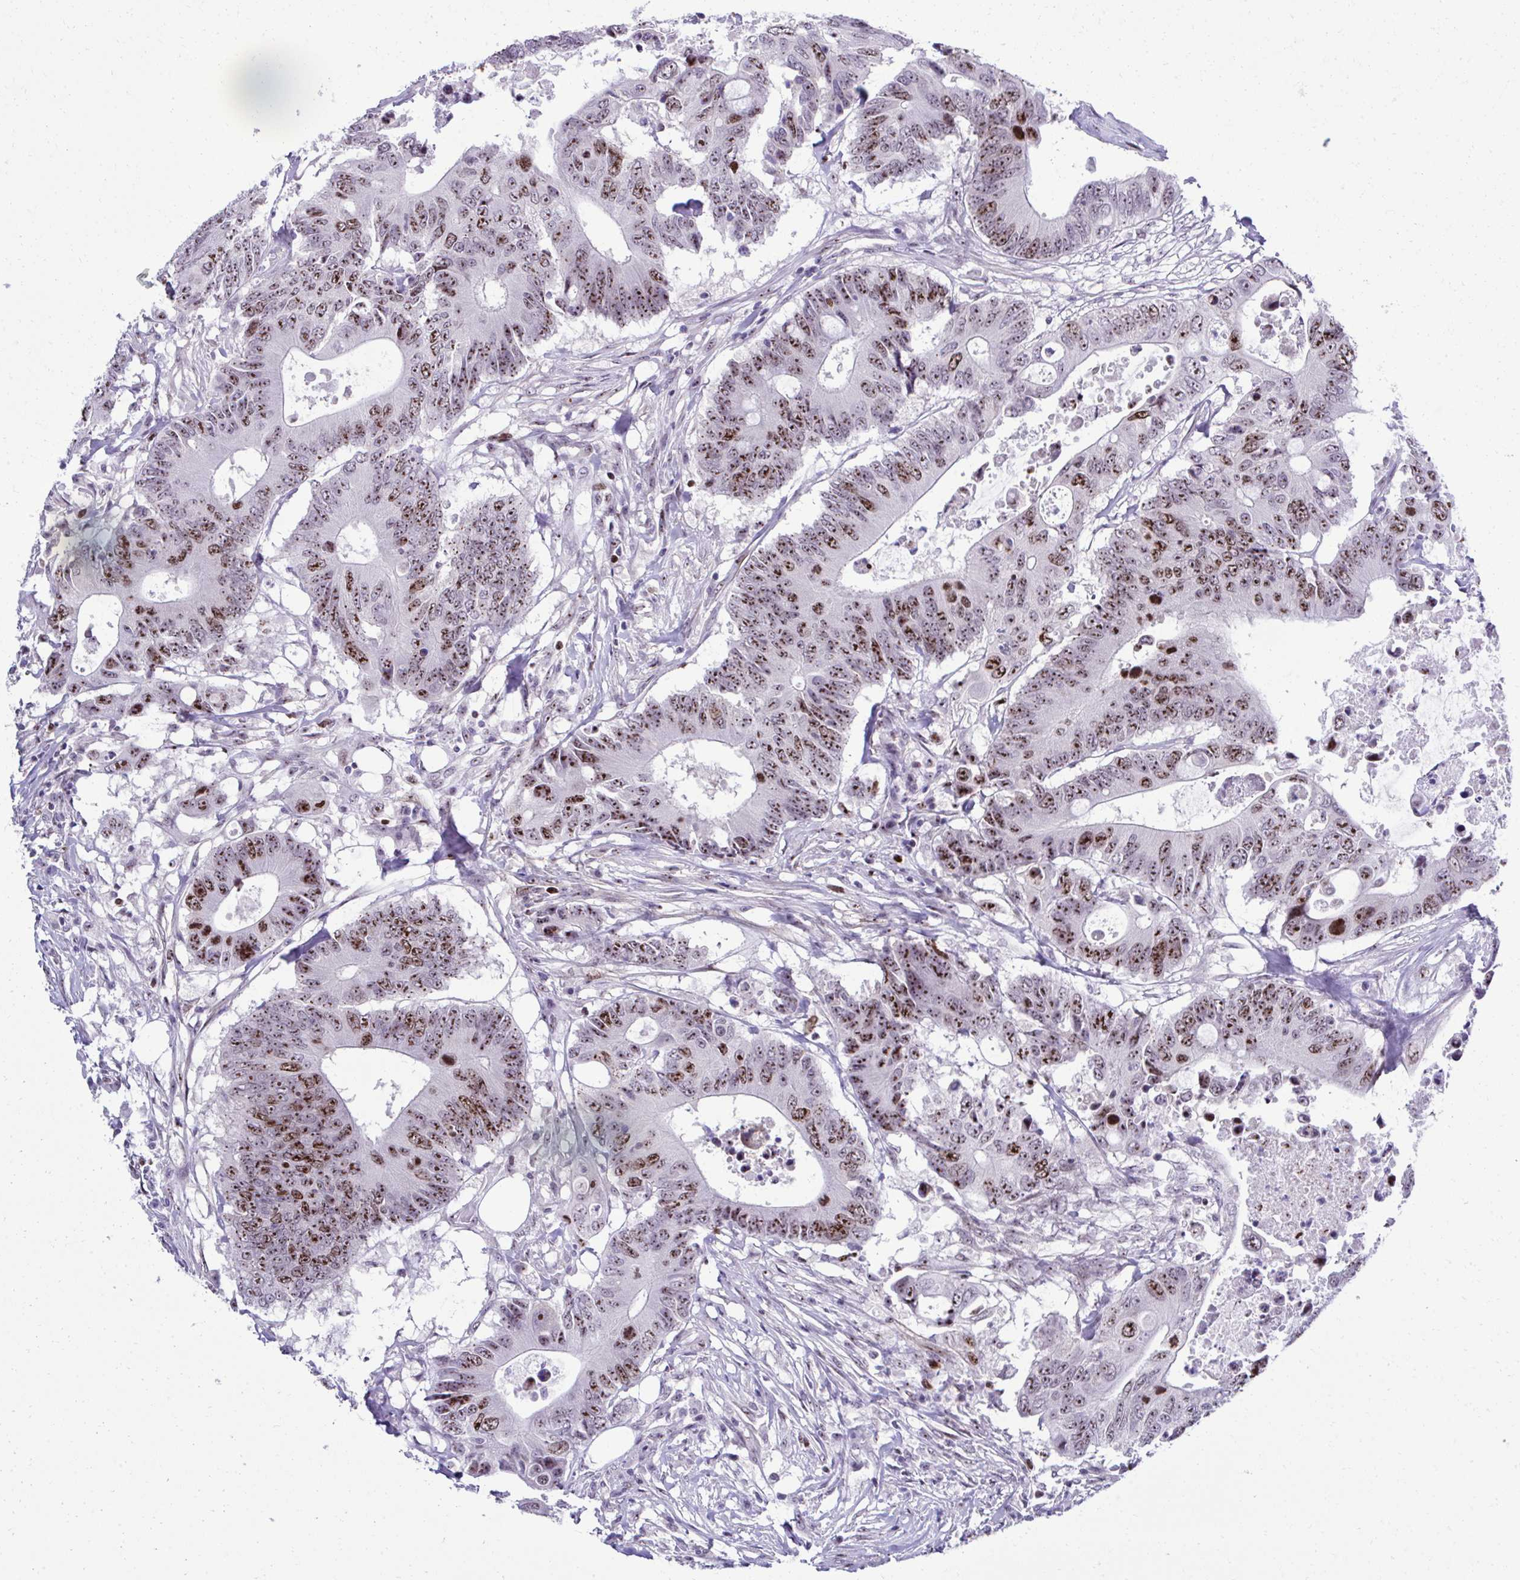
{"staining": {"intensity": "strong", "quantity": ">75%", "location": "nuclear"}, "tissue": "colorectal cancer", "cell_type": "Tumor cells", "image_type": "cancer", "snomed": [{"axis": "morphology", "description": "Adenocarcinoma, NOS"}, {"axis": "topography", "description": "Colon"}], "caption": "This image displays colorectal adenocarcinoma stained with IHC to label a protein in brown. The nuclear of tumor cells show strong positivity for the protein. Nuclei are counter-stained blue.", "gene": "CEP72", "patient": {"sex": "male", "age": 71}}